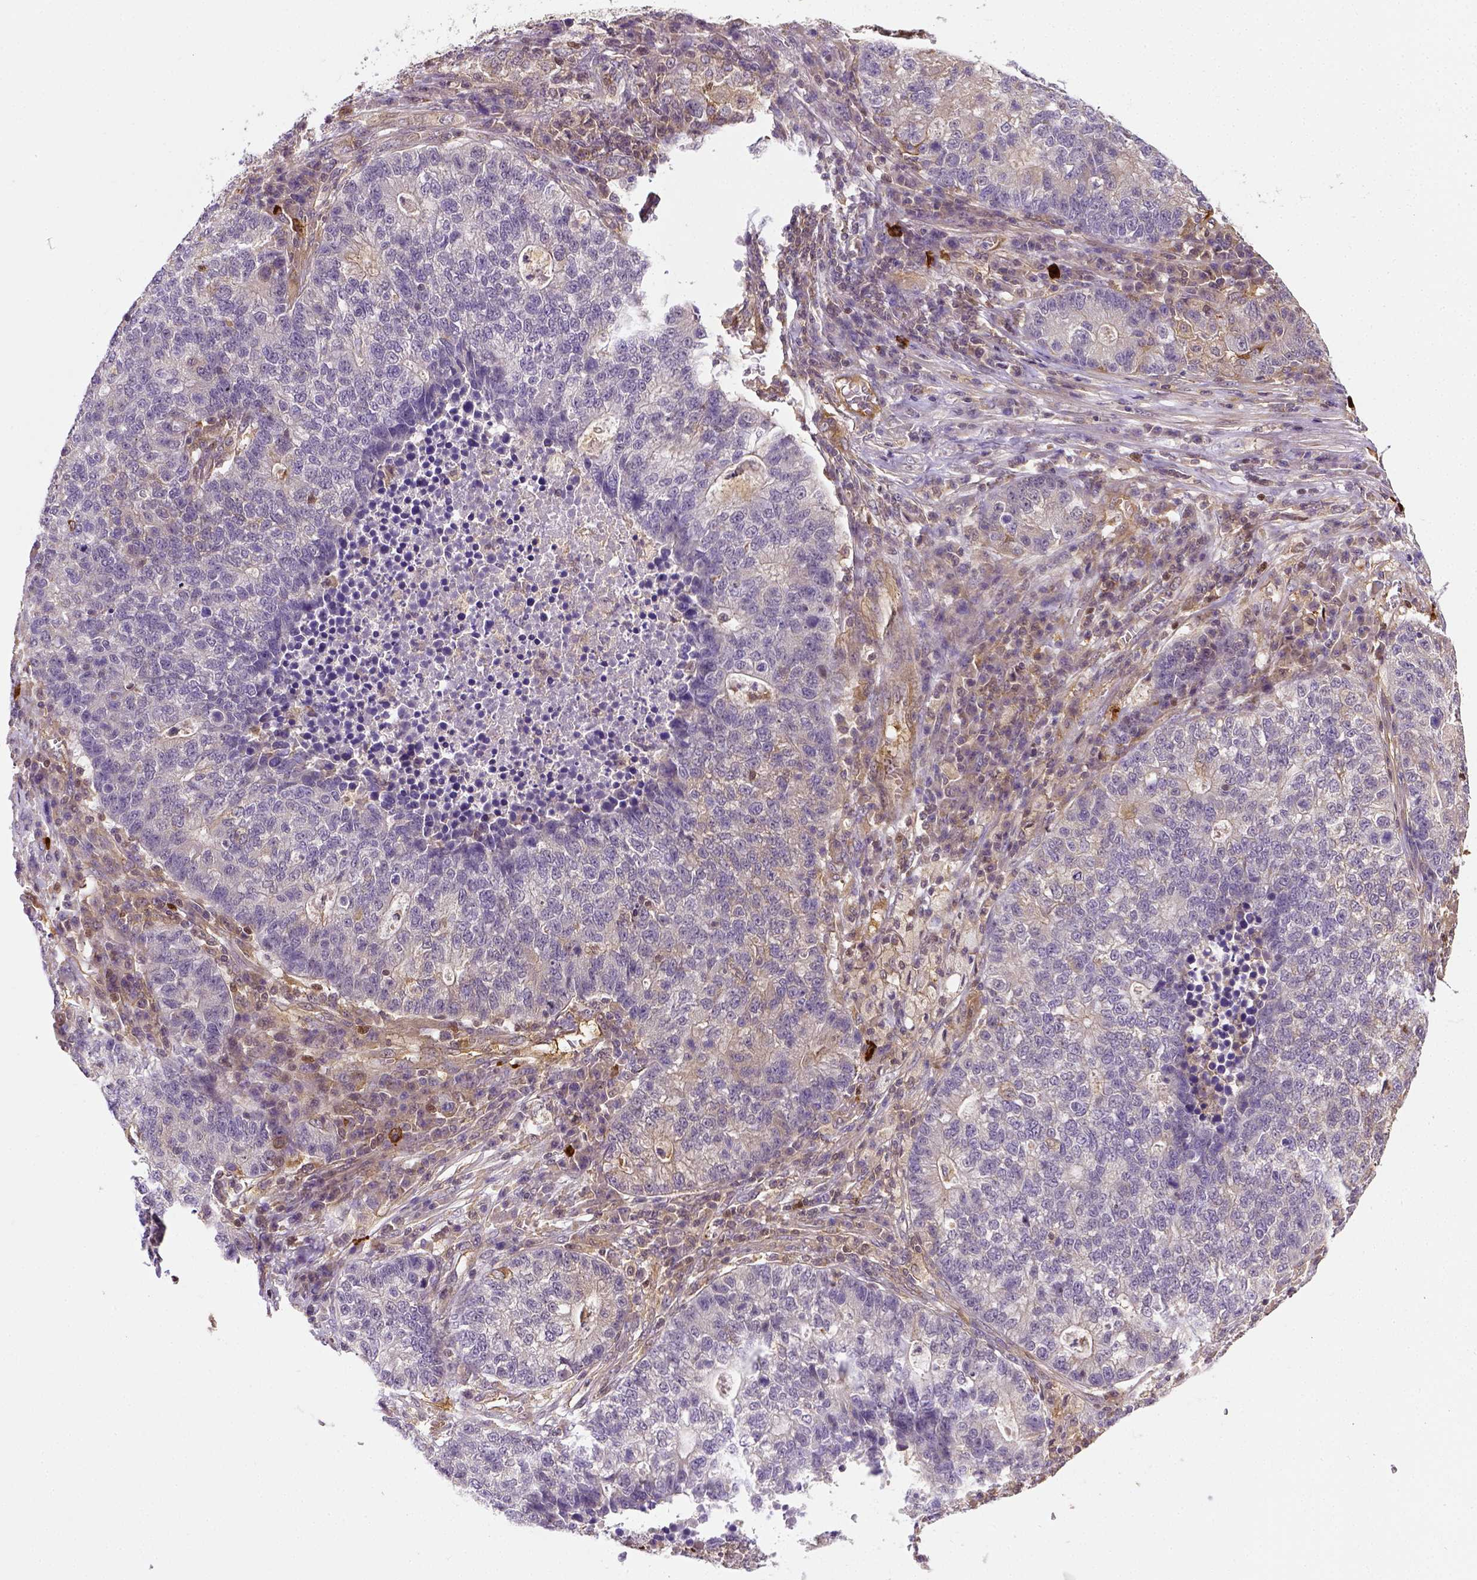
{"staining": {"intensity": "negative", "quantity": "none", "location": "none"}, "tissue": "lung cancer", "cell_type": "Tumor cells", "image_type": "cancer", "snomed": [{"axis": "morphology", "description": "Adenocarcinoma, NOS"}, {"axis": "topography", "description": "Lung"}], "caption": "There is no significant expression in tumor cells of lung cancer (adenocarcinoma). (DAB immunohistochemistry, high magnification).", "gene": "MATK", "patient": {"sex": "male", "age": 57}}